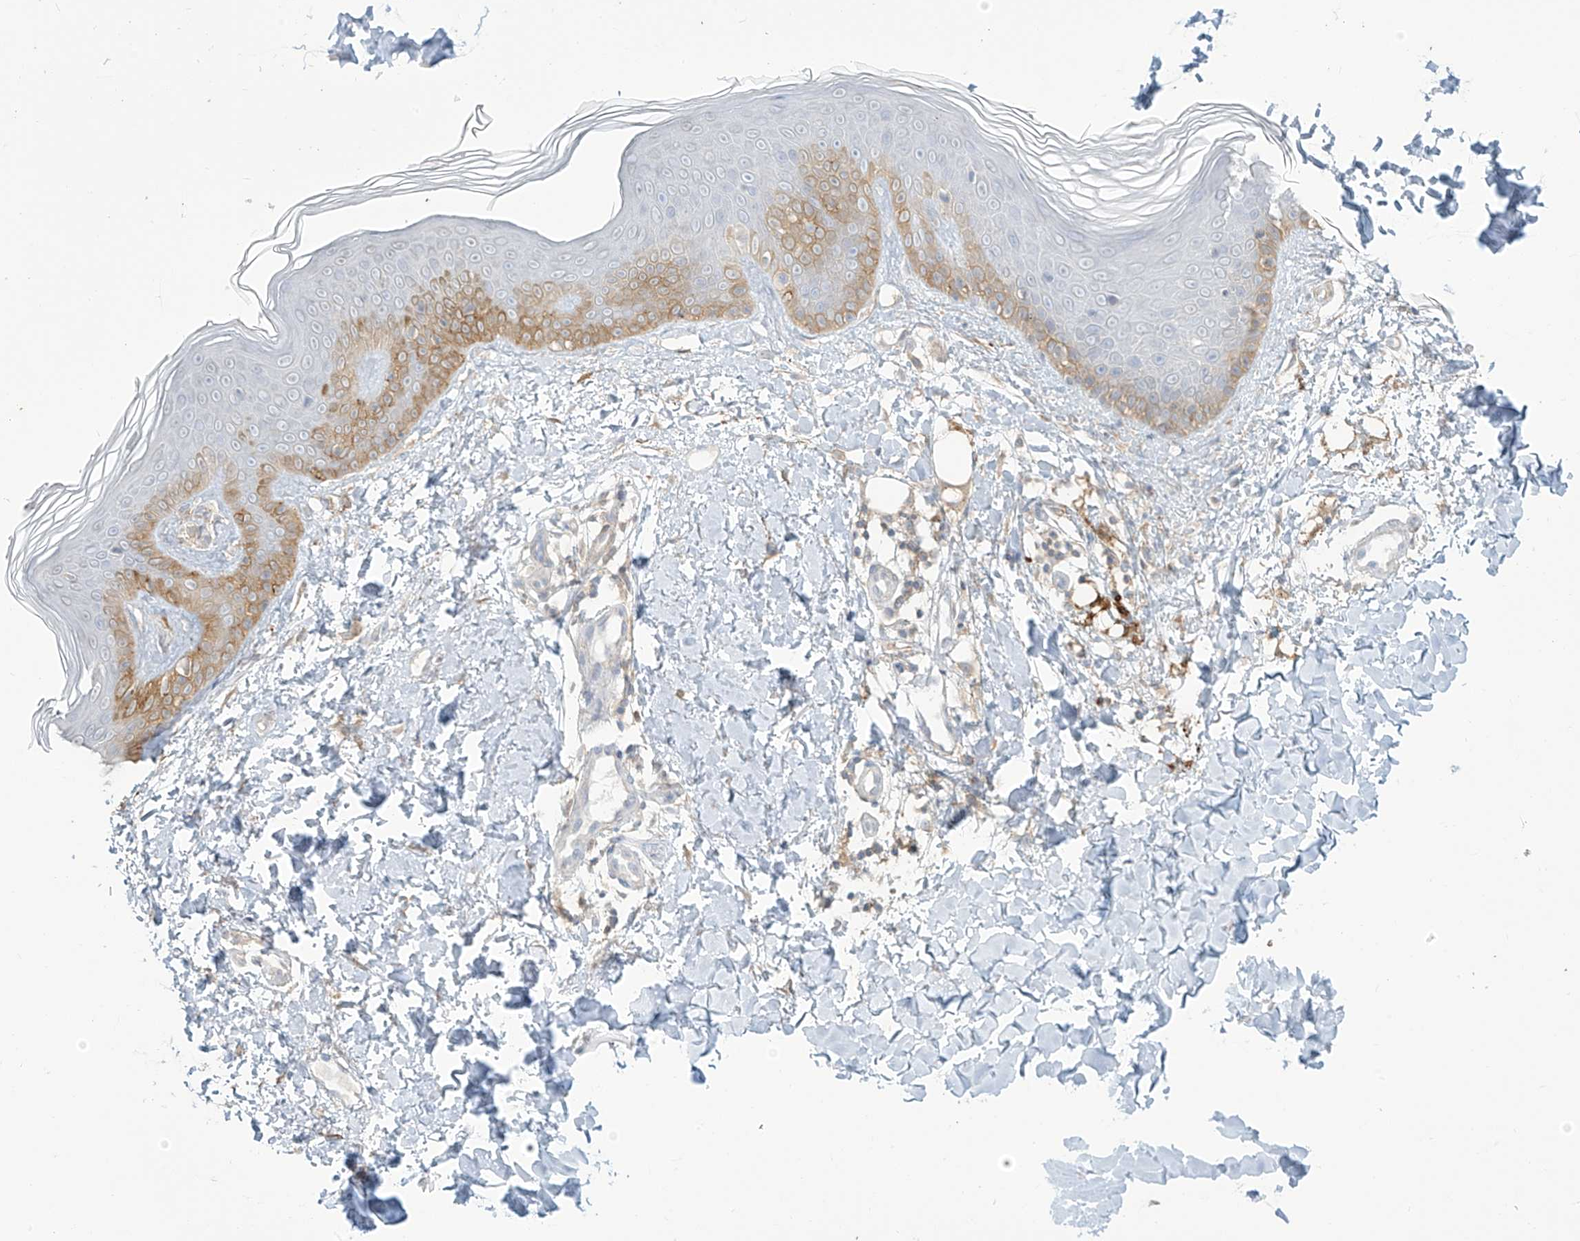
{"staining": {"intensity": "weak", "quantity": ">75%", "location": "cytoplasmic/membranous"}, "tissue": "skin", "cell_type": "Fibroblasts", "image_type": "normal", "snomed": [{"axis": "morphology", "description": "Normal tissue, NOS"}, {"axis": "topography", "description": "Skin"}], "caption": "DAB immunohistochemical staining of benign skin displays weak cytoplasmic/membranous protein expression in about >75% of fibroblasts.", "gene": "TAGAP", "patient": {"sex": "male", "age": 37}}